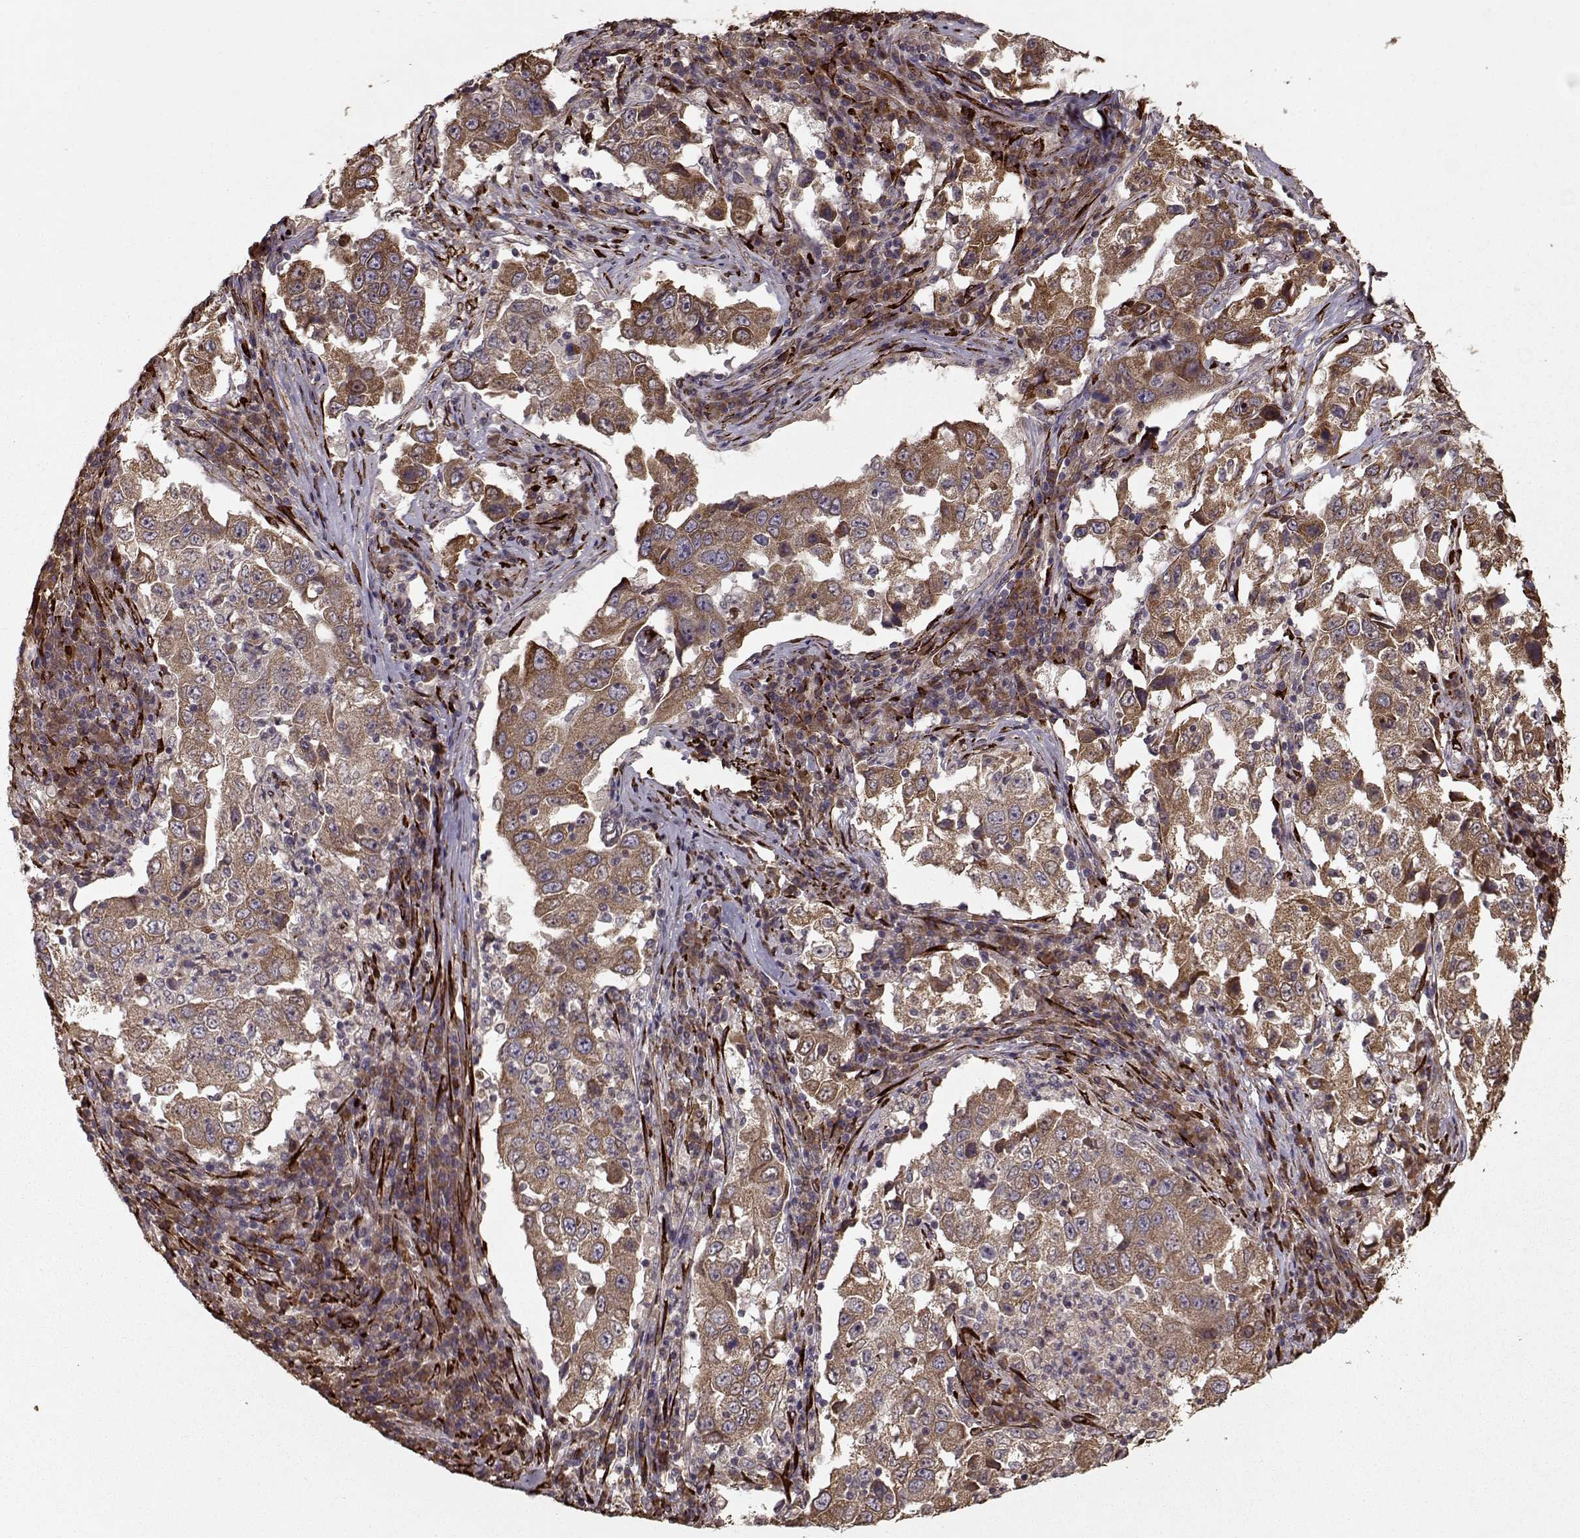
{"staining": {"intensity": "moderate", "quantity": ">75%", "location": "cytoplasmic/membranous"}, "tissue": "lung cancer", "cell_type": "Tumor cells", "image_type": "cancer", "snomed": [{"axis": "morphology", "description": "Adenocarcinoma, NOS"}, {"axis": "topography", "description": "Lung"}], "caption": "Immunohistochemistry (IHC) image of lung cancer stained for a protein (brown), which displays medium levels of moderate cytoplasmic/membranous positivity in approximately >75% of tumor cells.", "gene": "IMMP1L", "patient": {"sex": "male", "age": 73}}